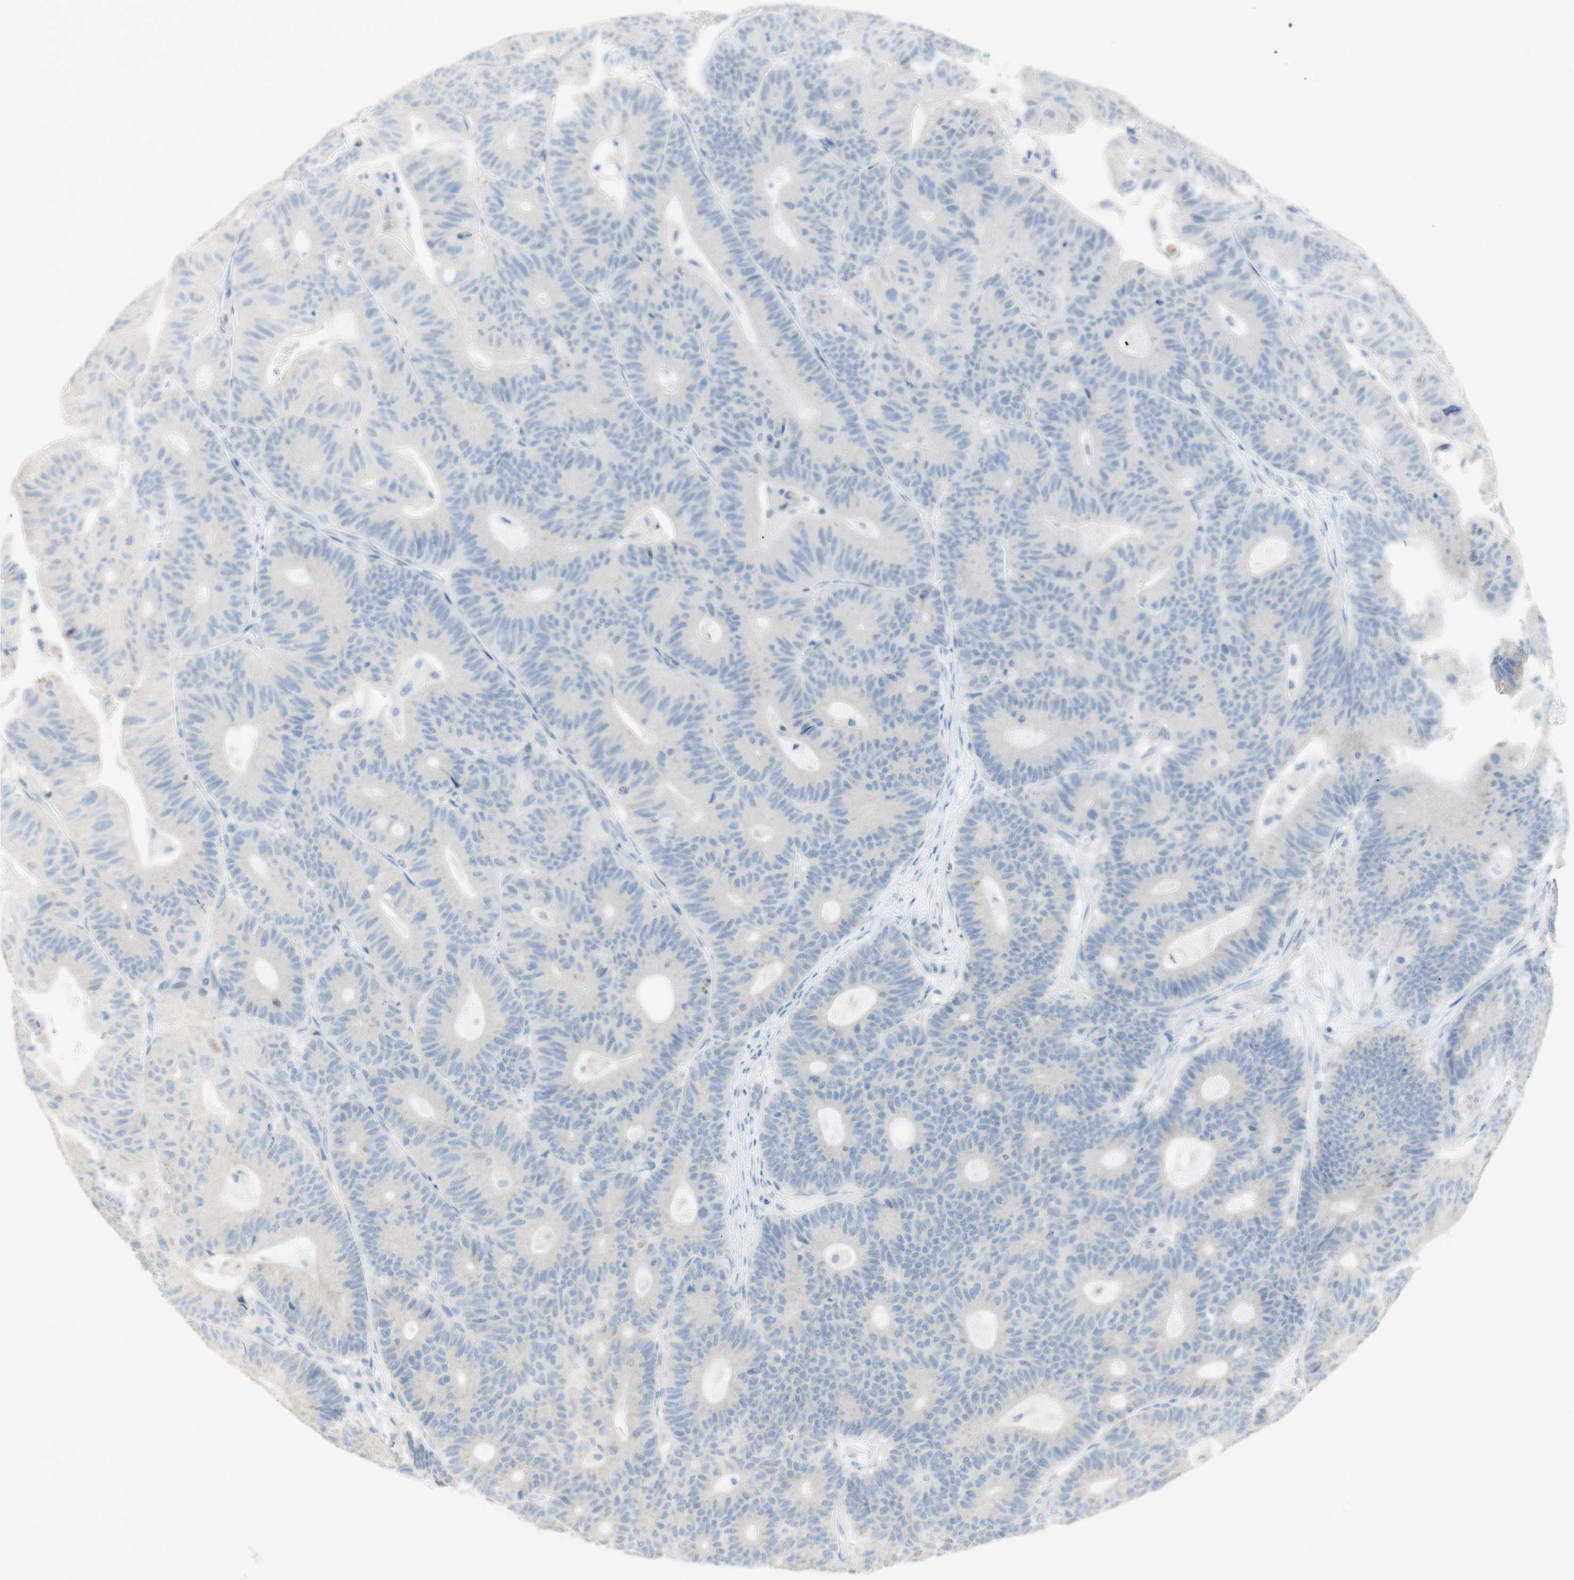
{"staining": {"intensity": "negative", "quantity": "none", "location": "none"}, "tissue": "colorectal cancer", "cell_type": "Tumor cells", "image_type": "cancer", "snomed": [{"axis": "morphology", "description": "Adenocarcinoma, NOS"}, {"axis": "topography", "description": "Colon"}], "caption": "Tumor cells are negative for brown protein staining in adenocarcinoma (colorectal). (DAB IHC with hematoxylin counter stain).", "gene": "ART3", "patient": {"sex": "female", "age": 84}}